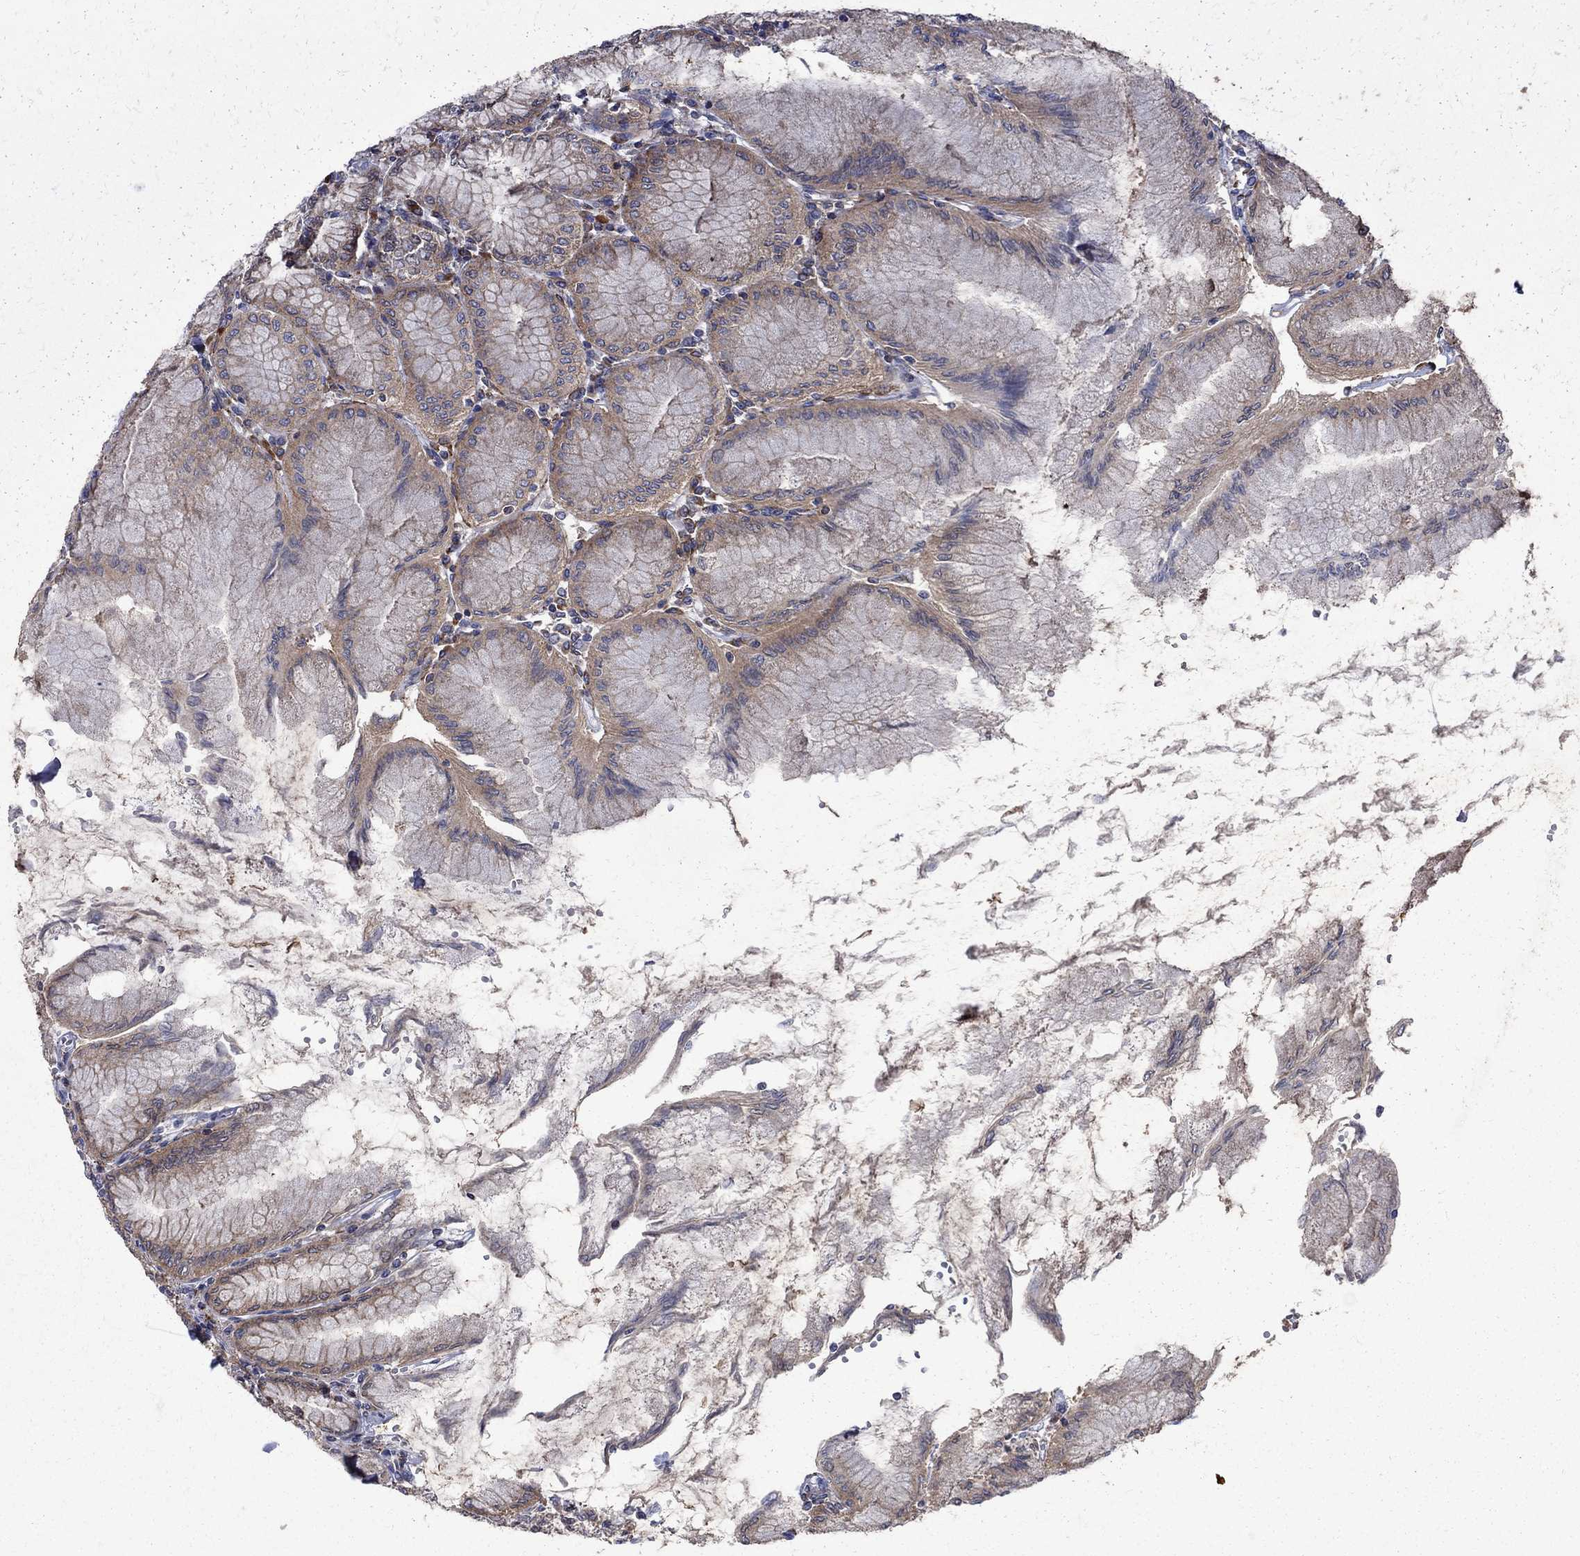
{"staining": {"intensity": "moderate", "quantity": "<25%", "location": "cytoplasmic/membranous"}, "tissue": "stomach", "cell_type": "Glandular cells", "image_type": "normal", "snomed": [{"axis": "morphology", "description": "Normal tissue, NOS"}, {"axis": "topography", "description": "Skeletal muscle"}, {"axis": "topography", "description": "Stomach"}], "caption": "A micrograph showing moderate cytoplasmic/membranous positivity in about <25% of glandular cells in benign stomach, as visualized by brown immunohistochemical staining.", "gene": "CAB39L", "patient": {"sex": "female", "age": 57}}